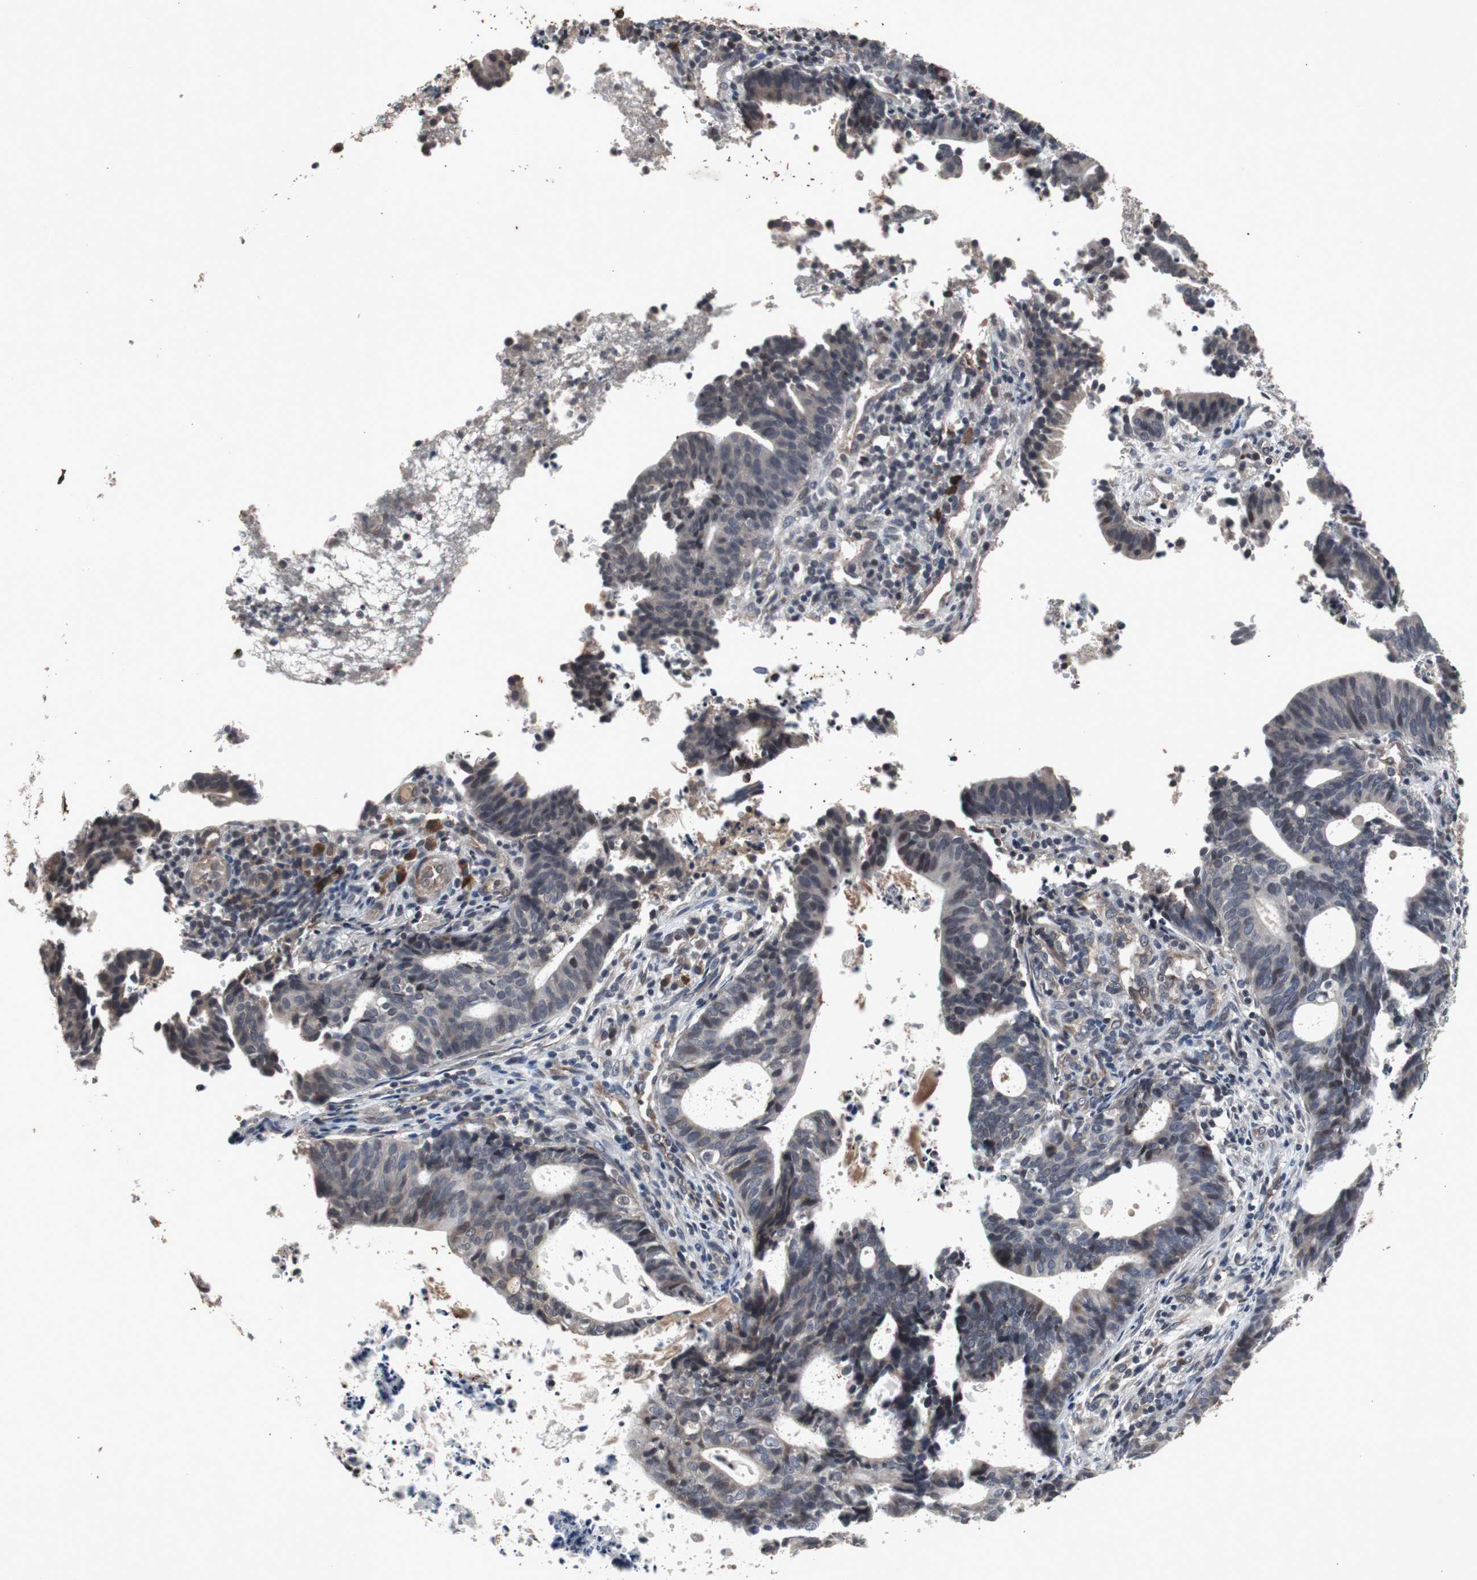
{"staining": {"intensity": "weak", "quantity": "25%-75%", "location": "cytoplasmic/membranous,nuclear"}, "tissue": "endometrial cancer", "cell_type": "Tumor cells", "image_type": "cancer", "snomed": [{"axis": "morphology", "description": "Adenocarcinoma, NOS"}, {"axis": "topography", "description": "Uterus"}], "caption": "Endometrial cancer (adenocarcinoma) stained for a protein exhibits weak cytoplasmic/membranous and nuclear positivity in tumor cells. The protein is stained brown, and the nuclei are stained in blue (DAB IHC with brightfield microscopy, high magnification).", "gene": "CRADD", "patient": {"sex": "female", "age": 83}}